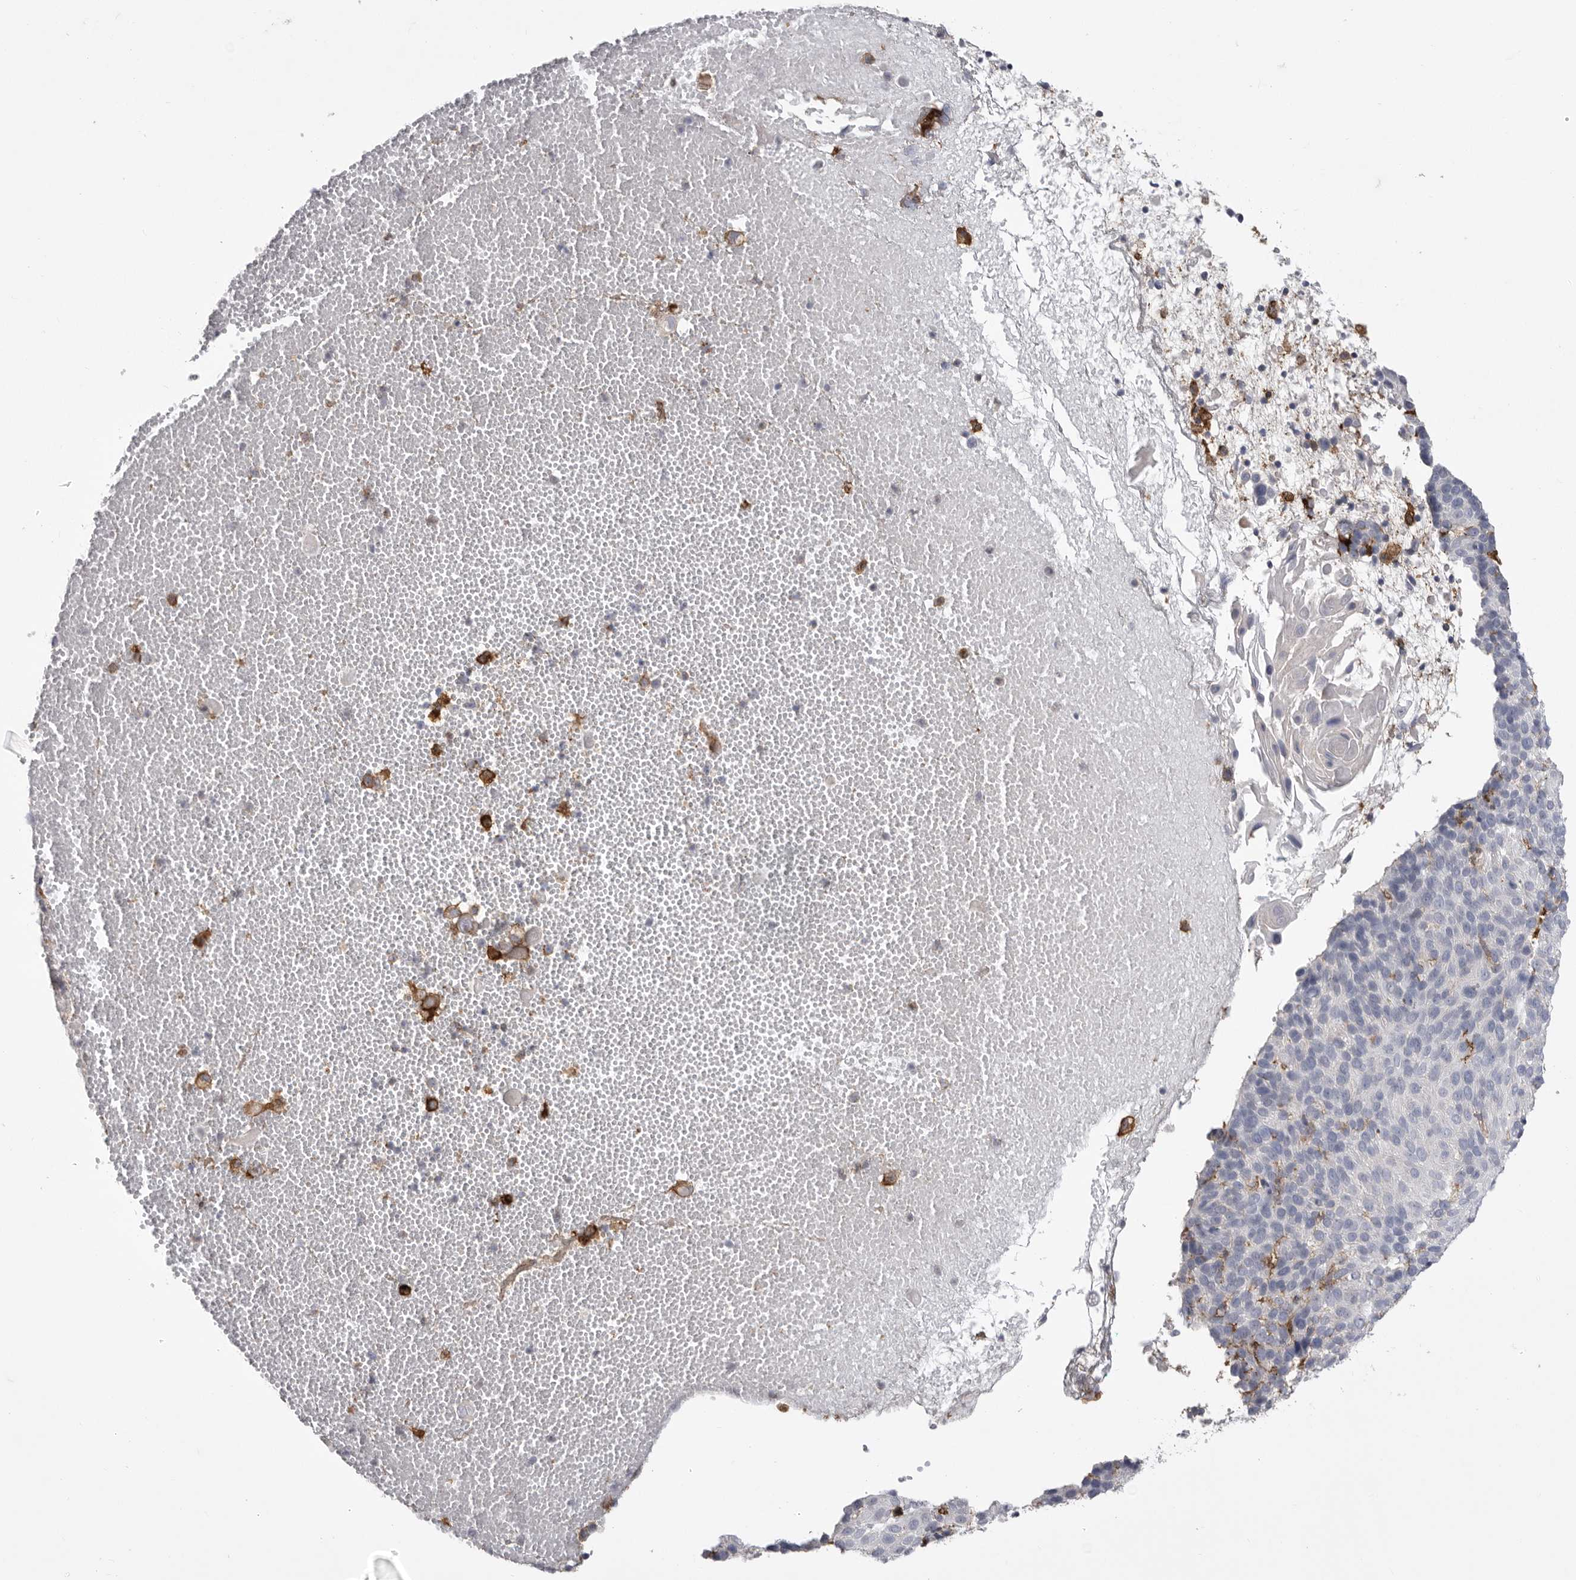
{"staining": {"intensity": "negative", "quantity": "none", "location": "none"}, "tissue": "cervical cancer", "cell_type": "Tumor cells", "image_type": "cancer", "snomed": [{"axis": "morphology", "description": "Squamous cell carcinoma, NOS"}, {"axis": "topography", "description": "Cervix"}], "caption": "Squamous cell carcinoma (cervical) stained for a protein using IHC demonstrates no staining tumor cells.", "gene": "SIGLEC10", "patient": {"sex": "female", "age": 74}}